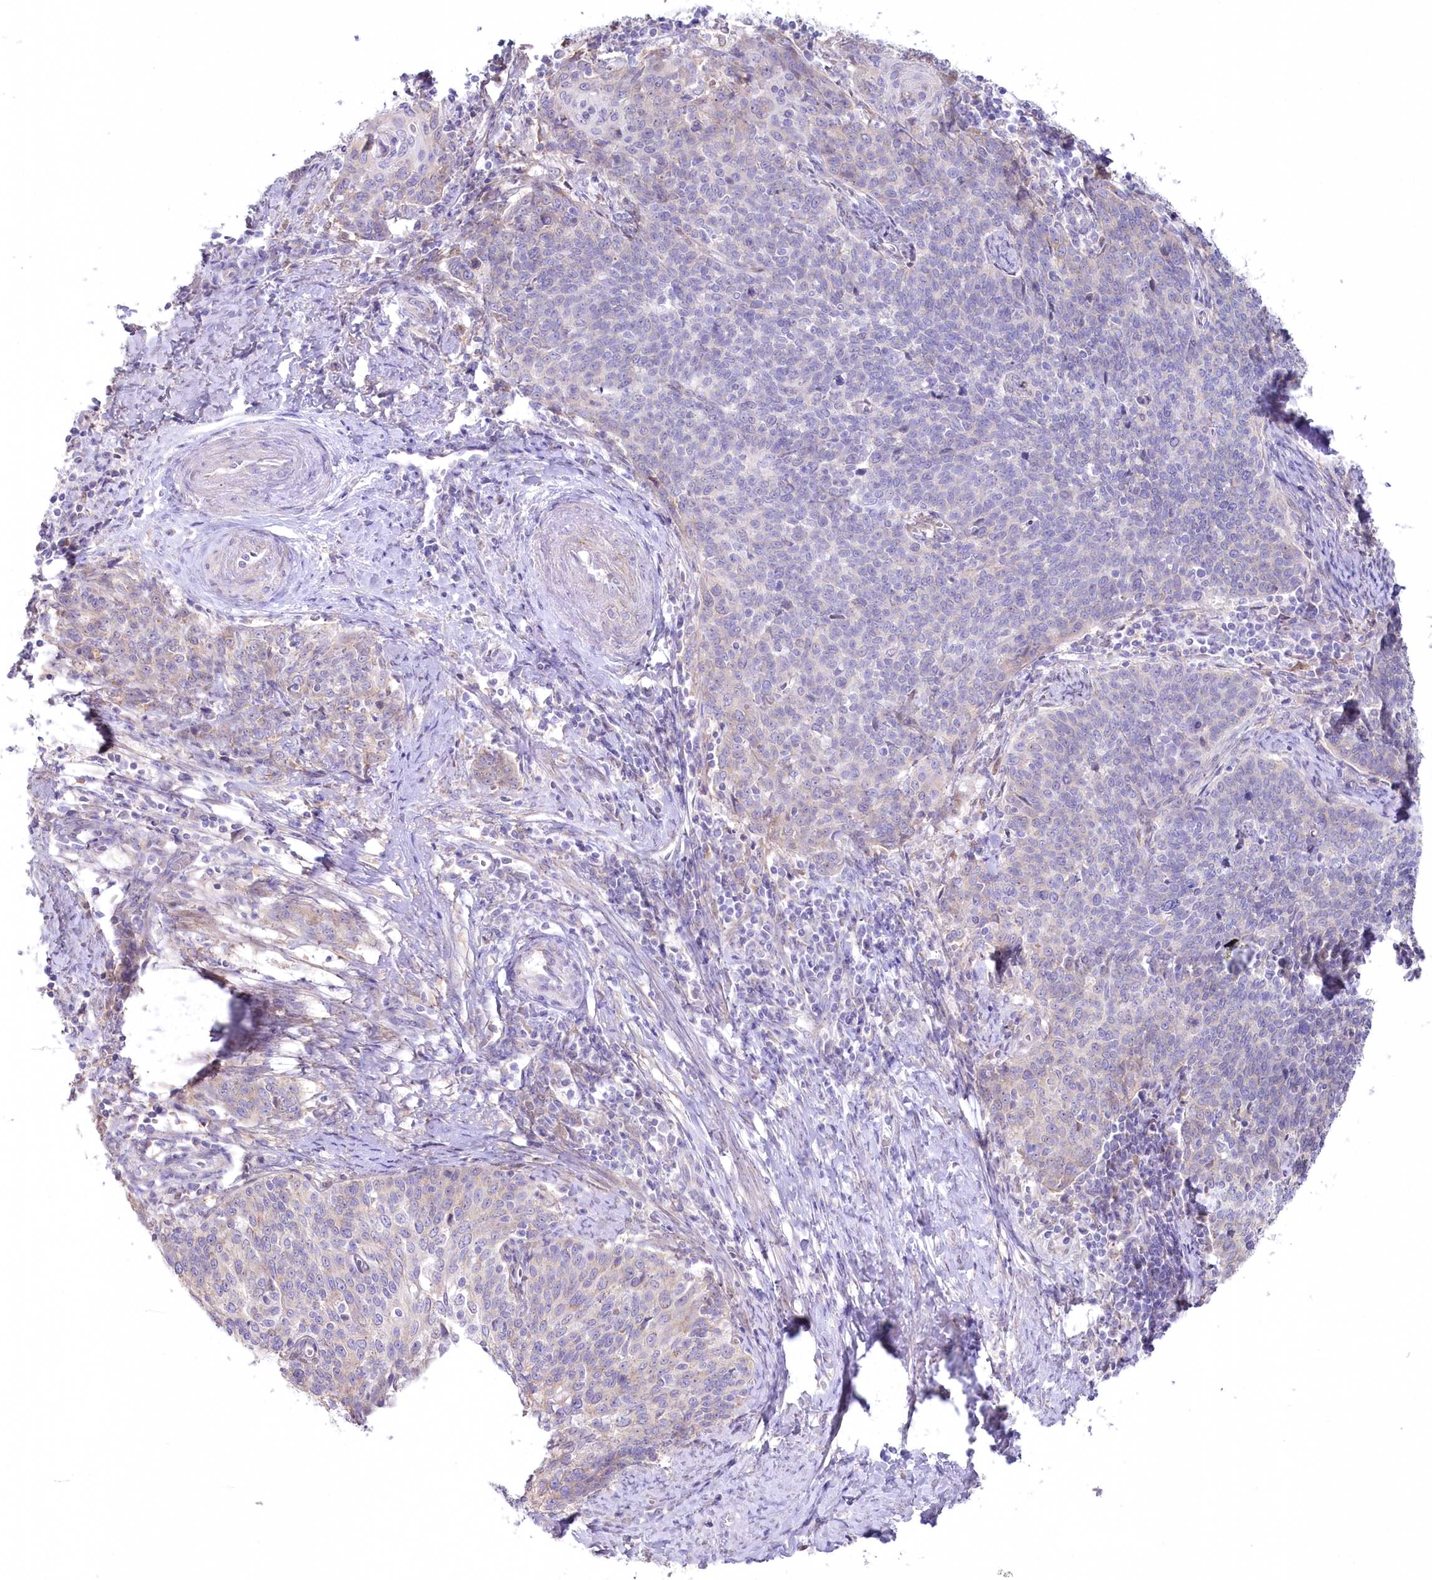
{"staining": {"intensity": "negative", "quantity": "none", "location": "none"}, "tissue": "cervical cancer", "cell_type": "Tumor cells", "image_type": "cancer", "snomed": [{"axis": "morphology", "description": "Squamous cell carcinoma, NOS"}, {"axis": "topography", "description": "Cervix"}], "caption": "DAB immunohistochemical staining of human cervical cancer exhibits no significant expression in tumor cells.", "gene": "MYOZ1", "patient": {"sex": "female", "age": 39}}